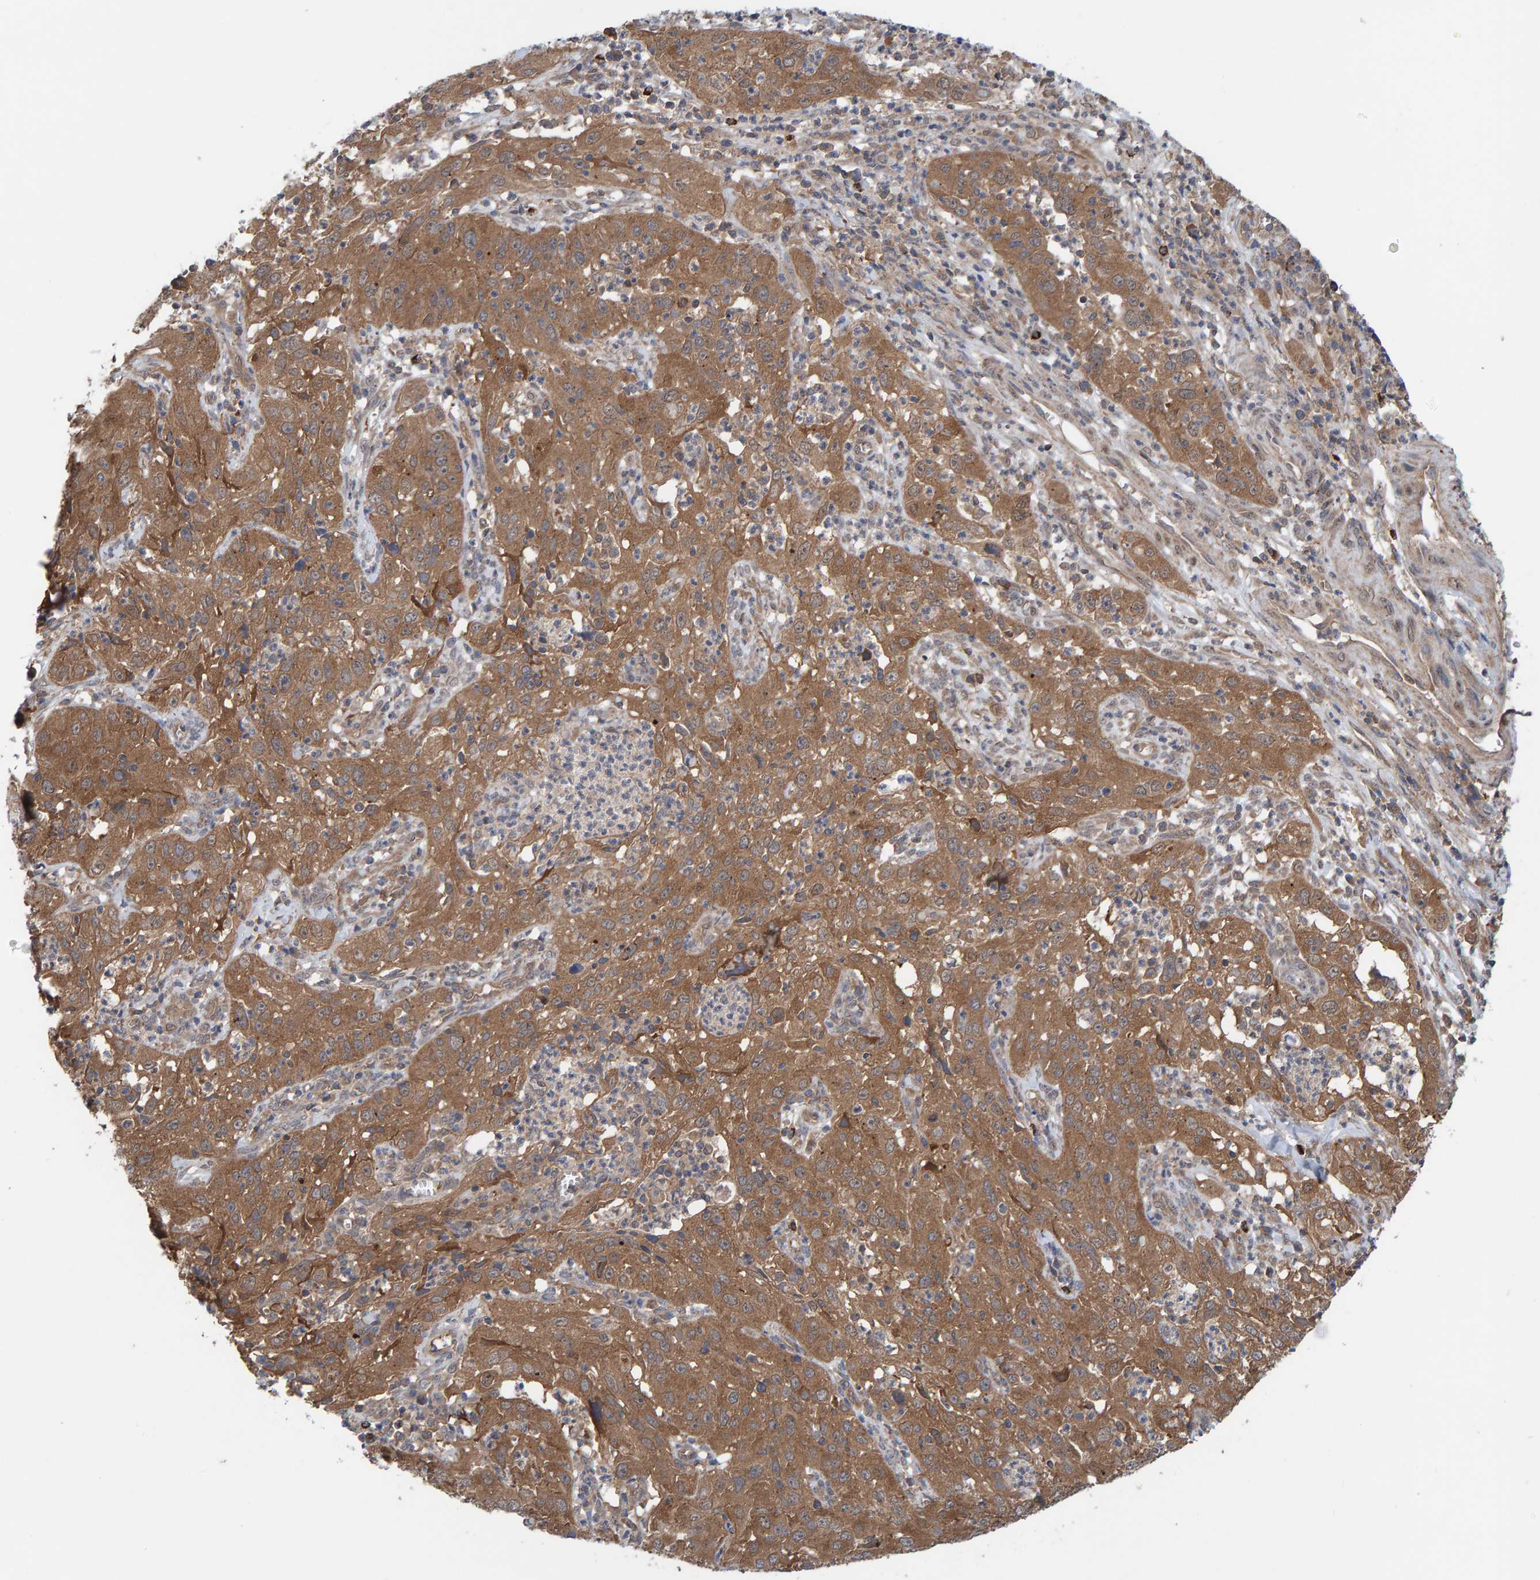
{"staining": {"intensity": "moderate", "quantity": ">75%", "location": "cytoplasmic/membranous"}, "tissue": "cervical cancer", "cell_type": "Tumor cells", "image_type": "cancer", "snomed": [{"axis": "morphology", "description": "Squamous cell carcinoma, NOS"}, {"axis": "topography", "description": "Cervix"}], "caption": "The photomicrograph shows a brown stain indicating the presence of a protein in the cytoplasmic/membranous of tumor cells in cervical cancer (squamous cell carcinoma).", "gene": "LRSAM1", "patient": {"sex": "female", "age": 32}}